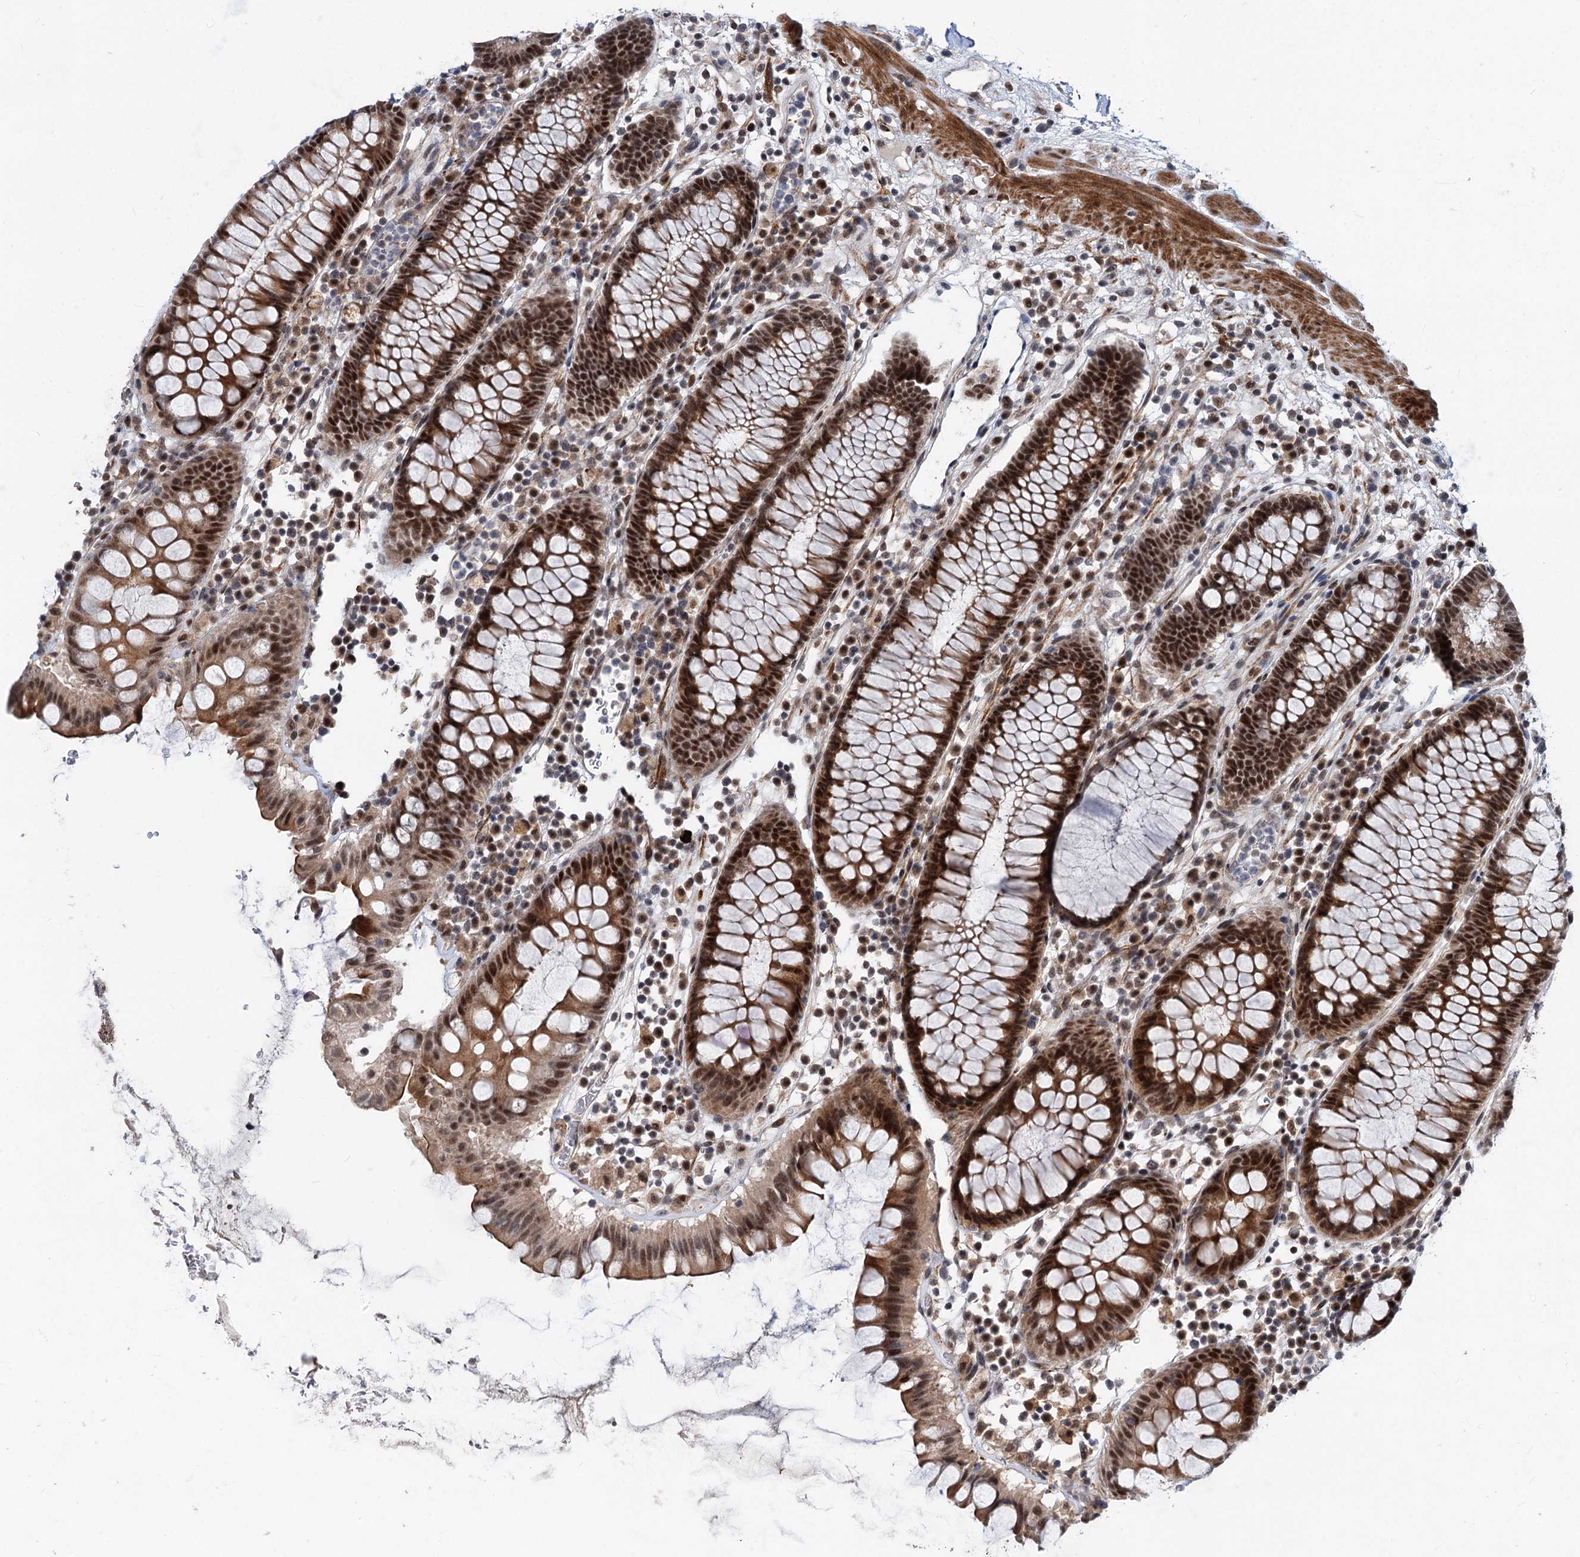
{"staining": {"intensity": "moderate", "quantity": ">75%", "location": "nuclear"}, "tissue": "colorectal cancer", "cell_type": "Tumor cells", "image_type": "cancer", "snomed": [{"axis": "morphology", "description": "Normal tissue, NOS"}, {"axis": "morphology", "description": "Adenocarcinoma, NOS"}, {"axis": "topography", "description": "Colon"}], "caption": "Adenocarcinoma (colorectal) stained with DAB (3,3'-diaminobenzidine) IHC displays medium levels of moderate nuclear staining in approximately >75% of tumor cells. The staining is performed using DAB brown chromogen to label protein expression. The nuclei are counter-stained blue using hematoxylin.", "gene": "PHF8", "patient": {"sex": "female", "age": 75}}